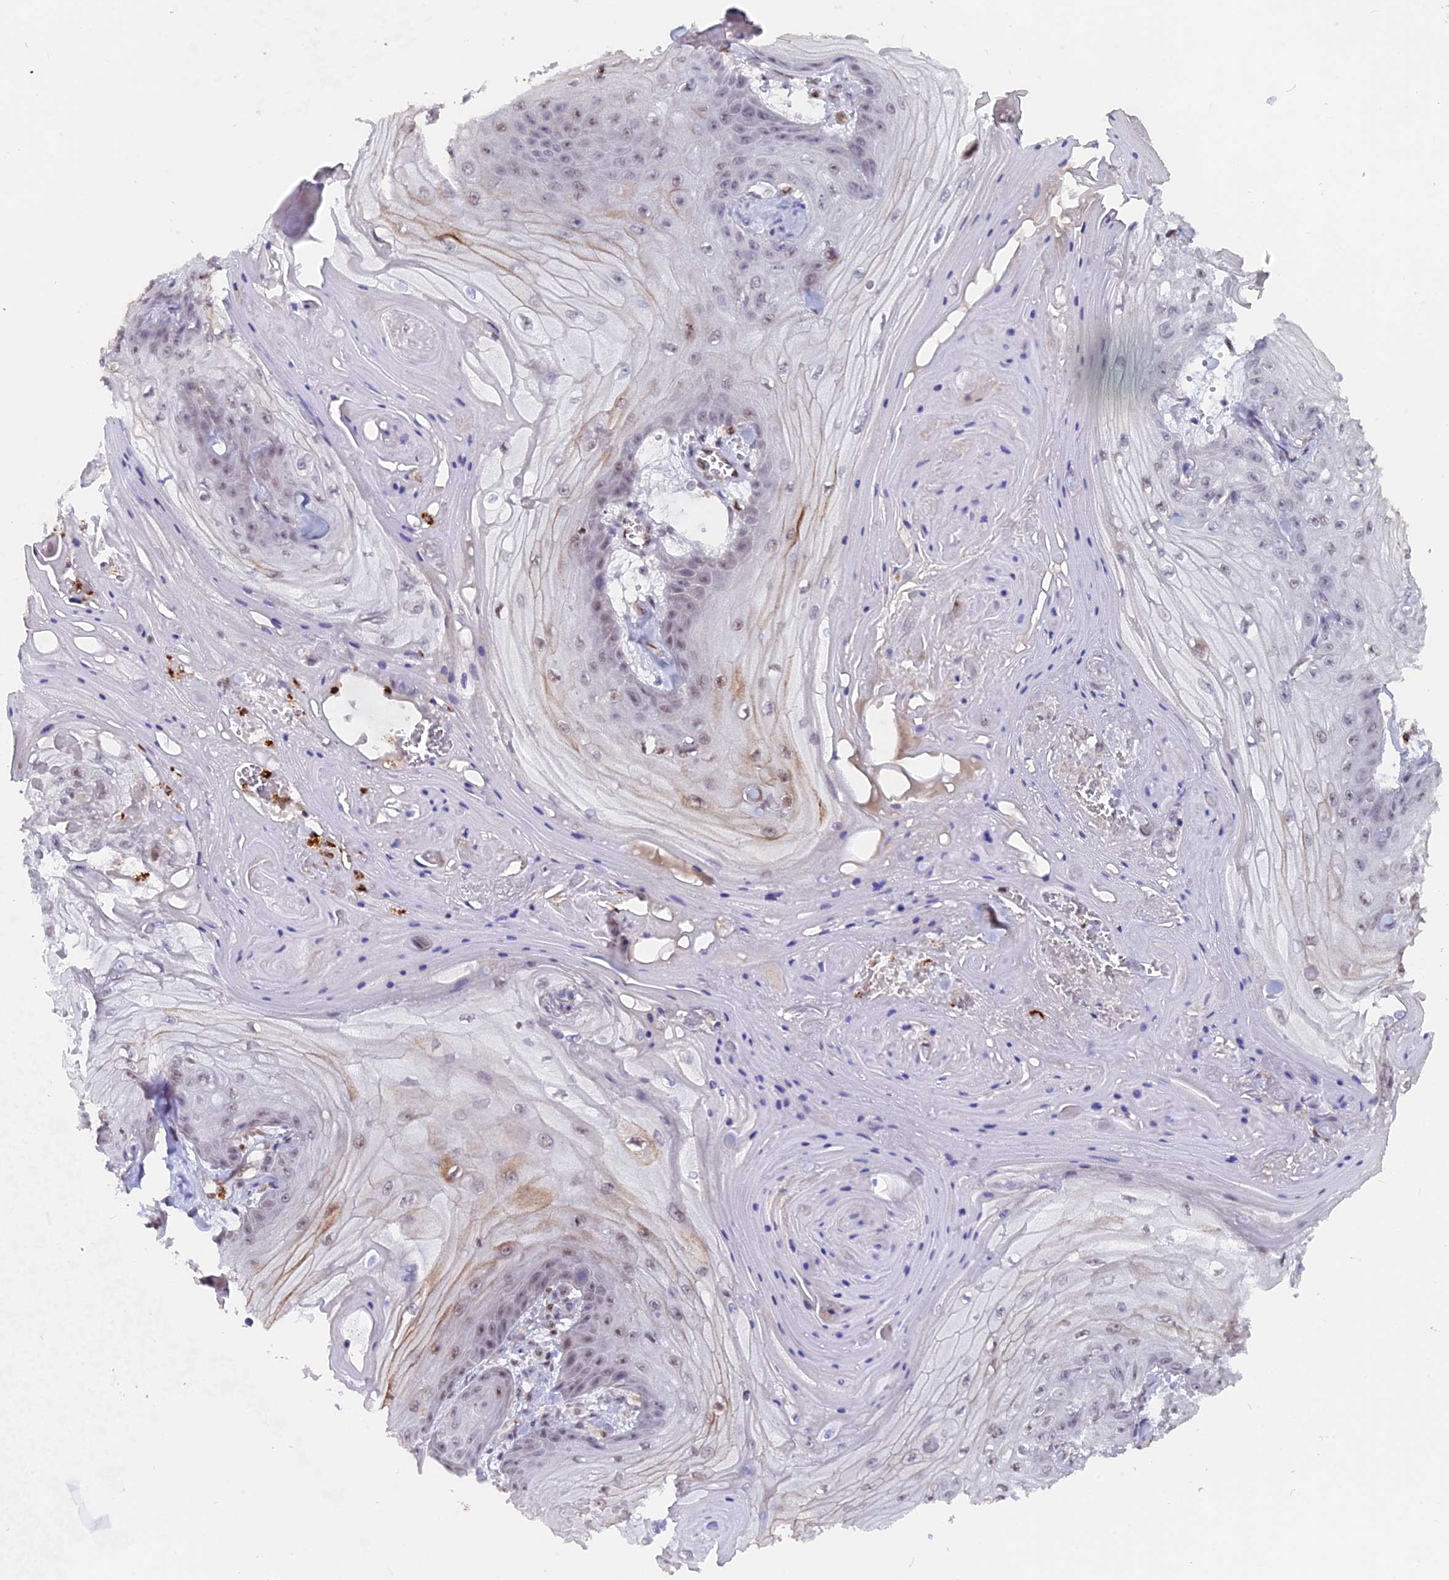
{"staining": {"intensity": "moderate", "quantity": "<25%", "location": "cytoplasmic/membranous"}, "tissue": "skin cancer", "cell_type": "Tumor cells", "image_type": "cancer", "snomed": [{"axis": "morphology", "description": "Squamous cell carcinoma, NOS"}, {"axis": "topography", "description": "Skin"}], "caption": "Skin squamous cell carcinoma stained for a protein reveals moderate cytoplasmic/membranous positivity in tumor cells. The staining was performed using DAB (3,3'-diaminobenzidine) to visualize the protein expression in brown, while the nuclei were stained in blue with hematoxylin (Magnification: 20x).", "gene": "FAM118B", "patient": {"sex": "male", "age": 74}}